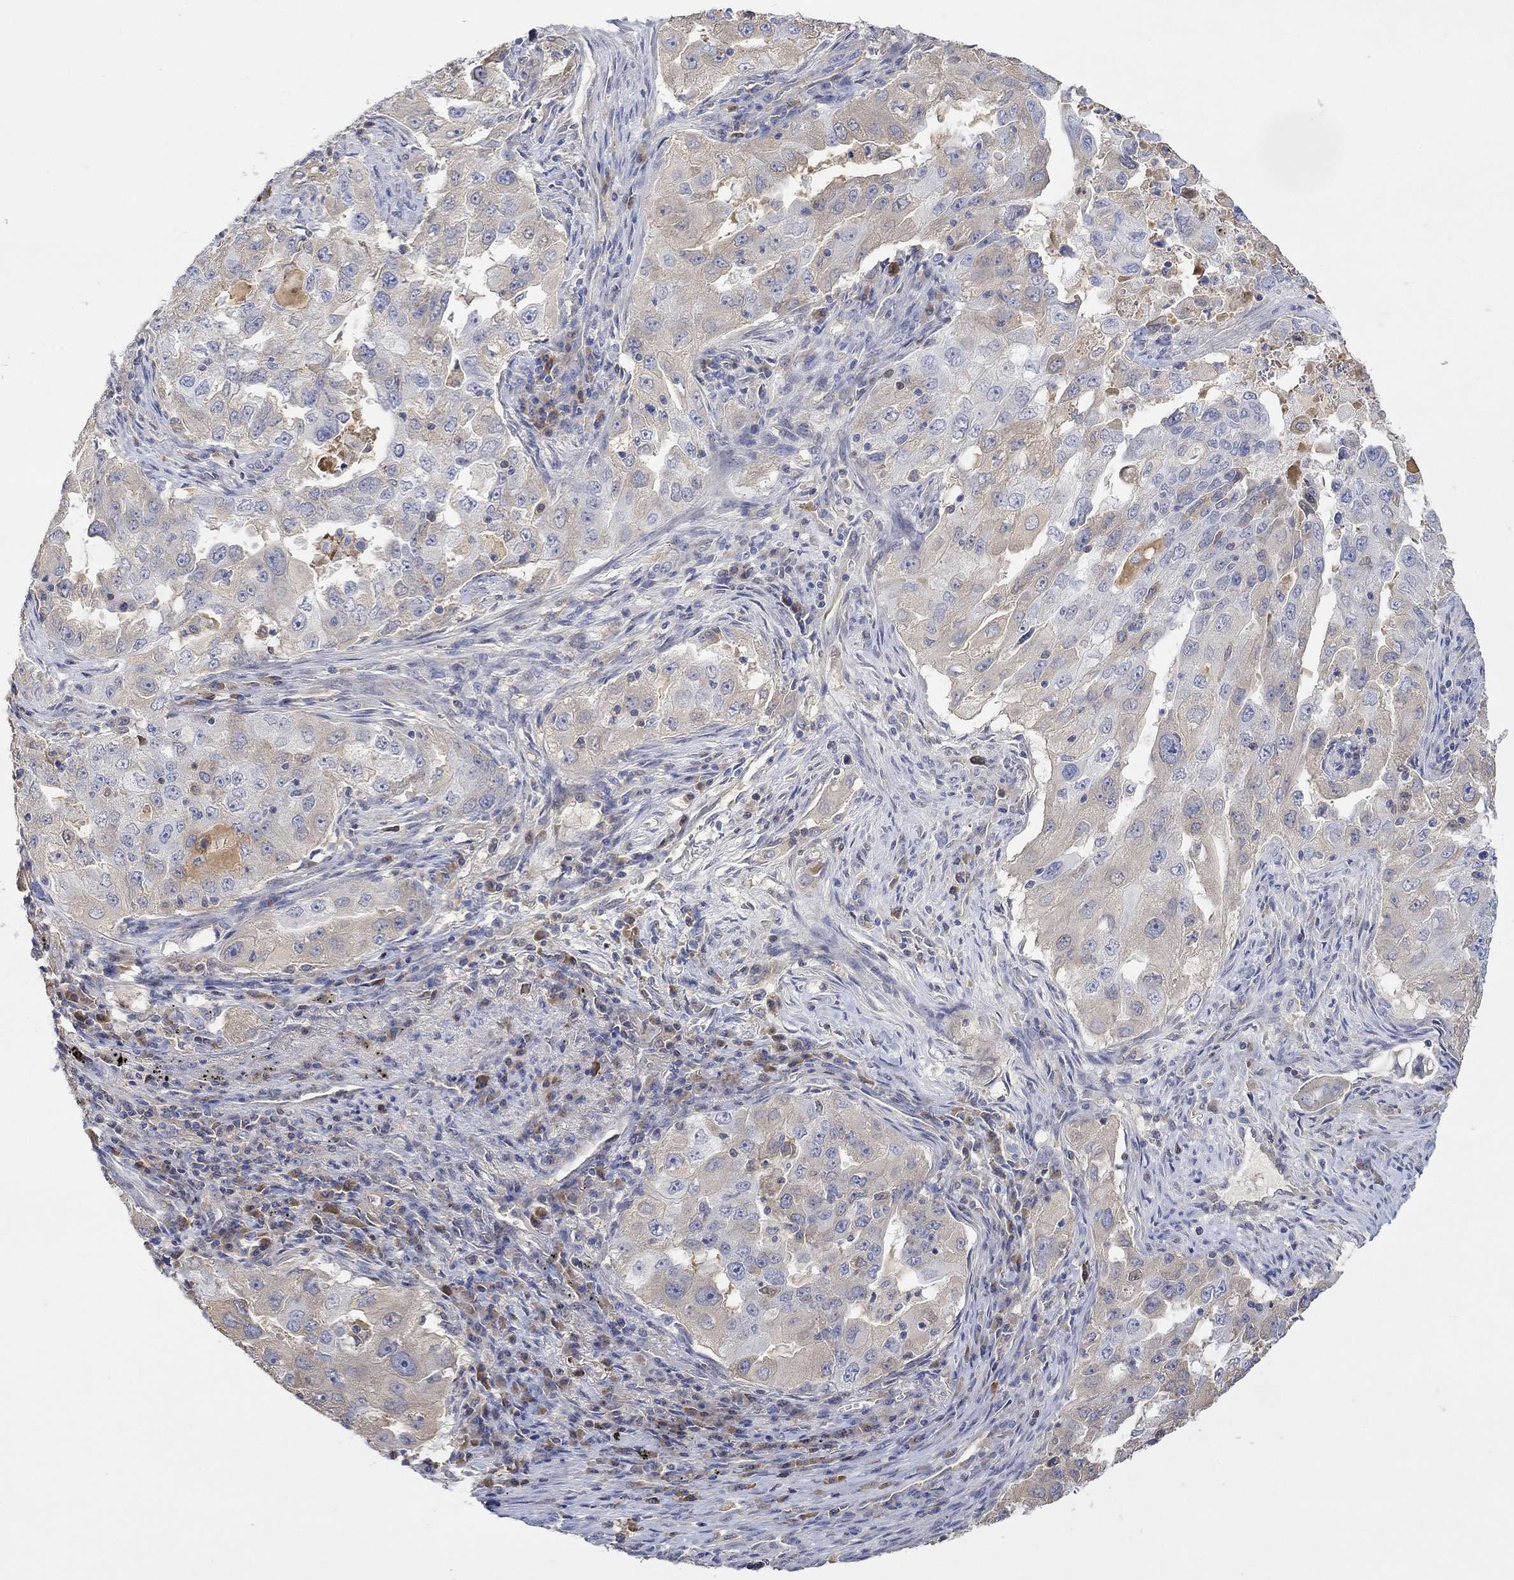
{"staining": {"intensity": "weak", "quantity": "25%-75%", "location": "cytoplasmic/membranous"}, "tissue": "lung cancer", "cell_type": "Tumor cells", "image_type": "cancer", "snomed": [{"axis": "morphology", "description": "Adenocarcinoma, NOS"}, {"axis": "topography", "description": "Lung"}], "caption": "Immunohistochemistry histopathology image of neoplastic tissue: human lung adenocarcinoma stained using immunohistochemistry displays low levels of weak protein expression localized specifically in the cytoplasmic/membranous of tumor cells, appearing as a cytoplasmic/membranous brown color.", "gene": "MSTN", "patient": {"sex": "female", "age": 61}}